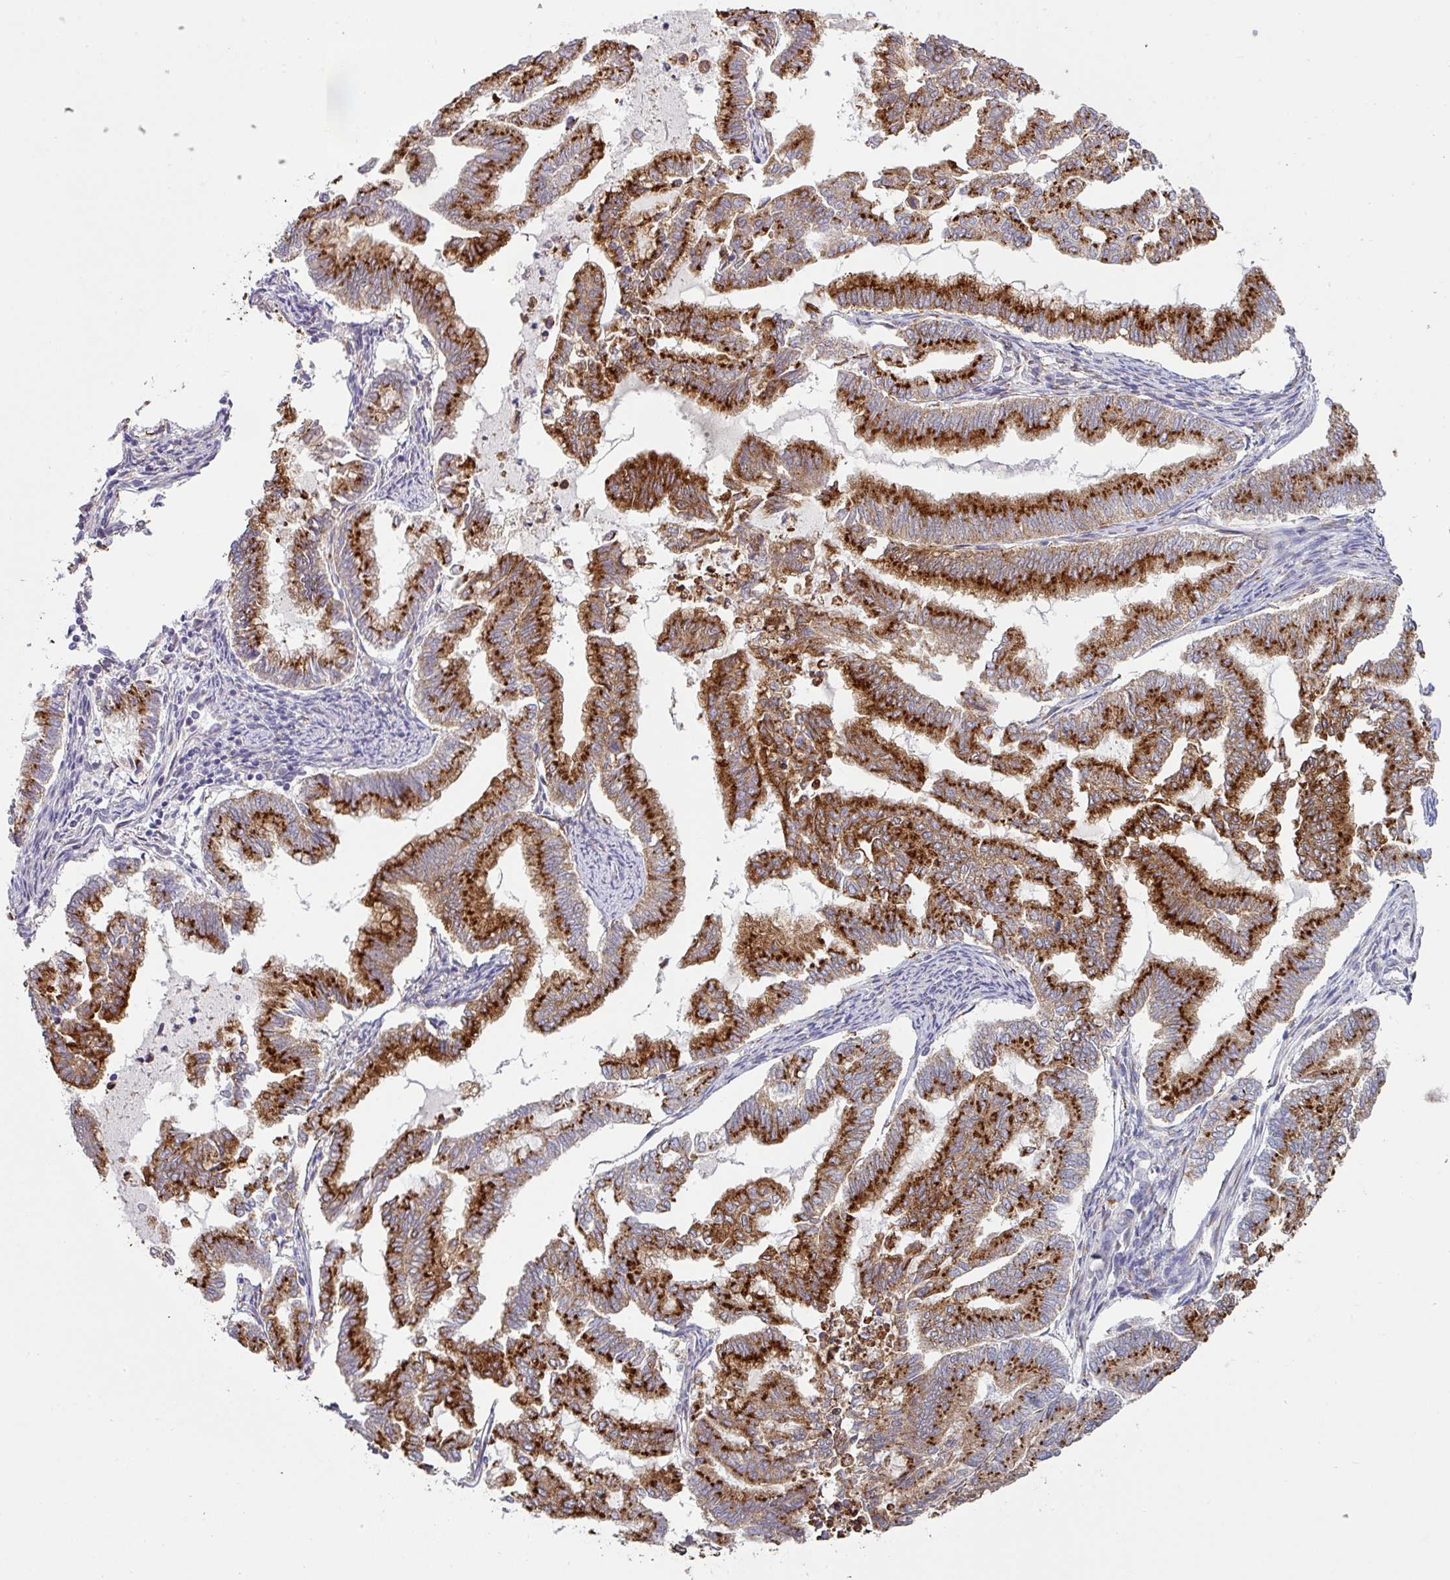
{"staining": {"intensity": "strong", "quantity": ">75%", "location": "cytoplasmic/membranous"}, "tissue": "endometrial cancer", "cell_type": "Tumor cells", "image_type": "cancer", "snomed": [{"axis": "morphology", "description": "Adenocarcinoma, NOS"}, {"axis": "topography", "description": "Endometrium"}], "caption": "There is high levels of strong cytoplasmic/membranous staining in tumor cells of endometrial cancer (adenocarcinoma), as demonstrated by immunohistochemical staining (brown color).", "gene": "ZNF268", "patient": {"sex": "female", "age": 79}}